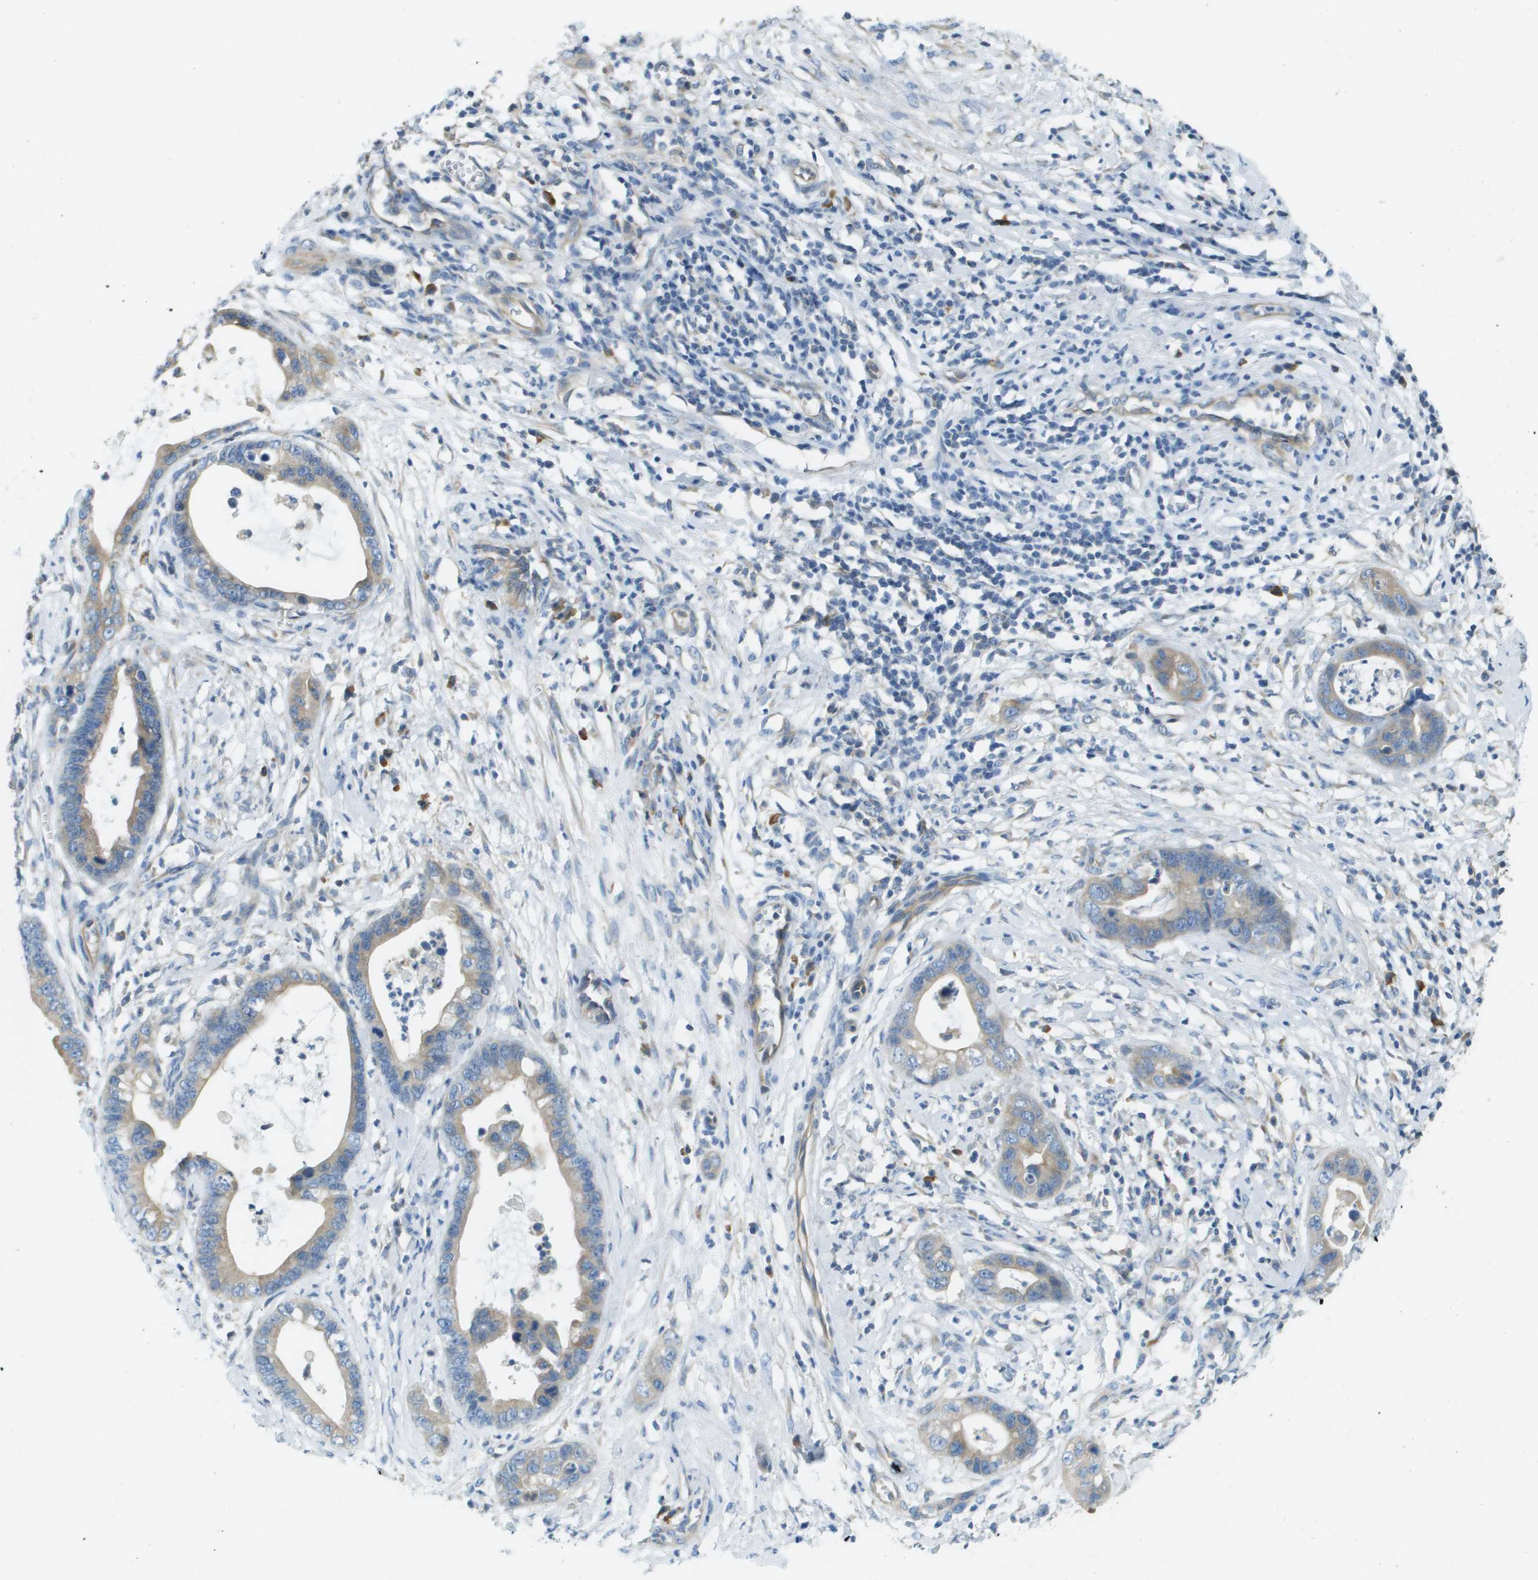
{"staining": {"intensity": "moderate", "quantity": "25%-75%", "location": "cytoplasmic/membranous"}, "tissue": "cervical cancer", "cell_type": "Tumor cells", "image_type": "cancer", "snomed": [{"axis": "morphology", "description": "Adenocarcinoma, NOS"}, {"axis": "topography", "description": "Cervix"}], "caption": "Human cervical cancer (adenocarcinoma) stained with a protein marker displays moderate staining in tumor cells.", "gene": "DNAJB11", "patient": {"sex": "female", "age": 44}}